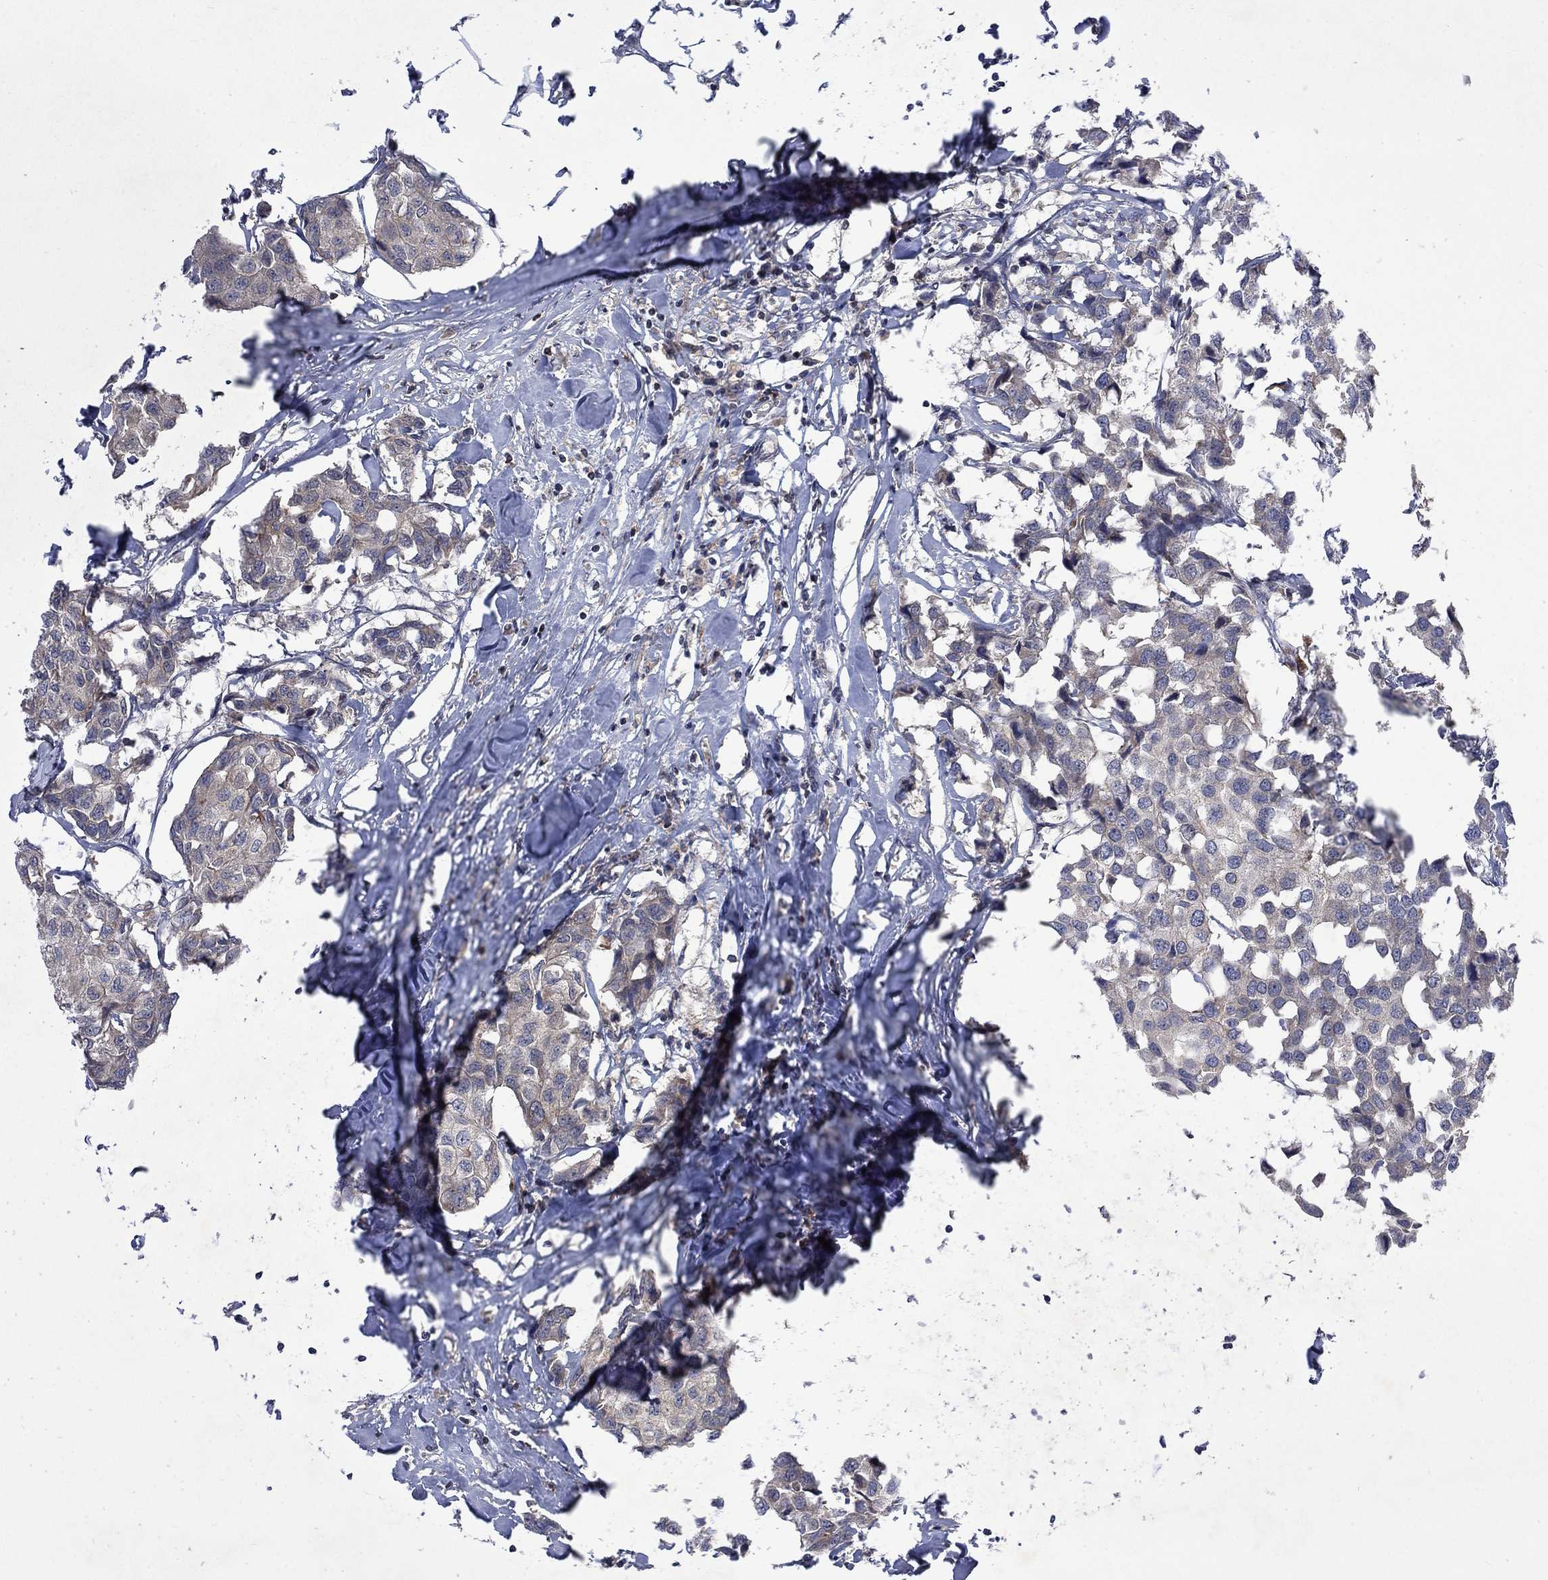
{"staining": {"intensity": "negative", "quantity": "none", "location": "none"}, "tissue": "breast cancer", "cell_type": "Tumor cells", "image_type": "cancer", "snomed": [{"axis": "morphology", "description": "Duct carcinoma"}, {"axis": "topography", "description": "Breast"}], "caption": "IHC histopathology image of human intraductal carcinoma (breast) stained for a protein (brown), which exhibits no expression in tumor cells. (DAB immunohistochemistry visualized using brightfield microscopy, high magnification).", "gene": "TMEM33", "patient": {"sex": "female", "age": 80}}